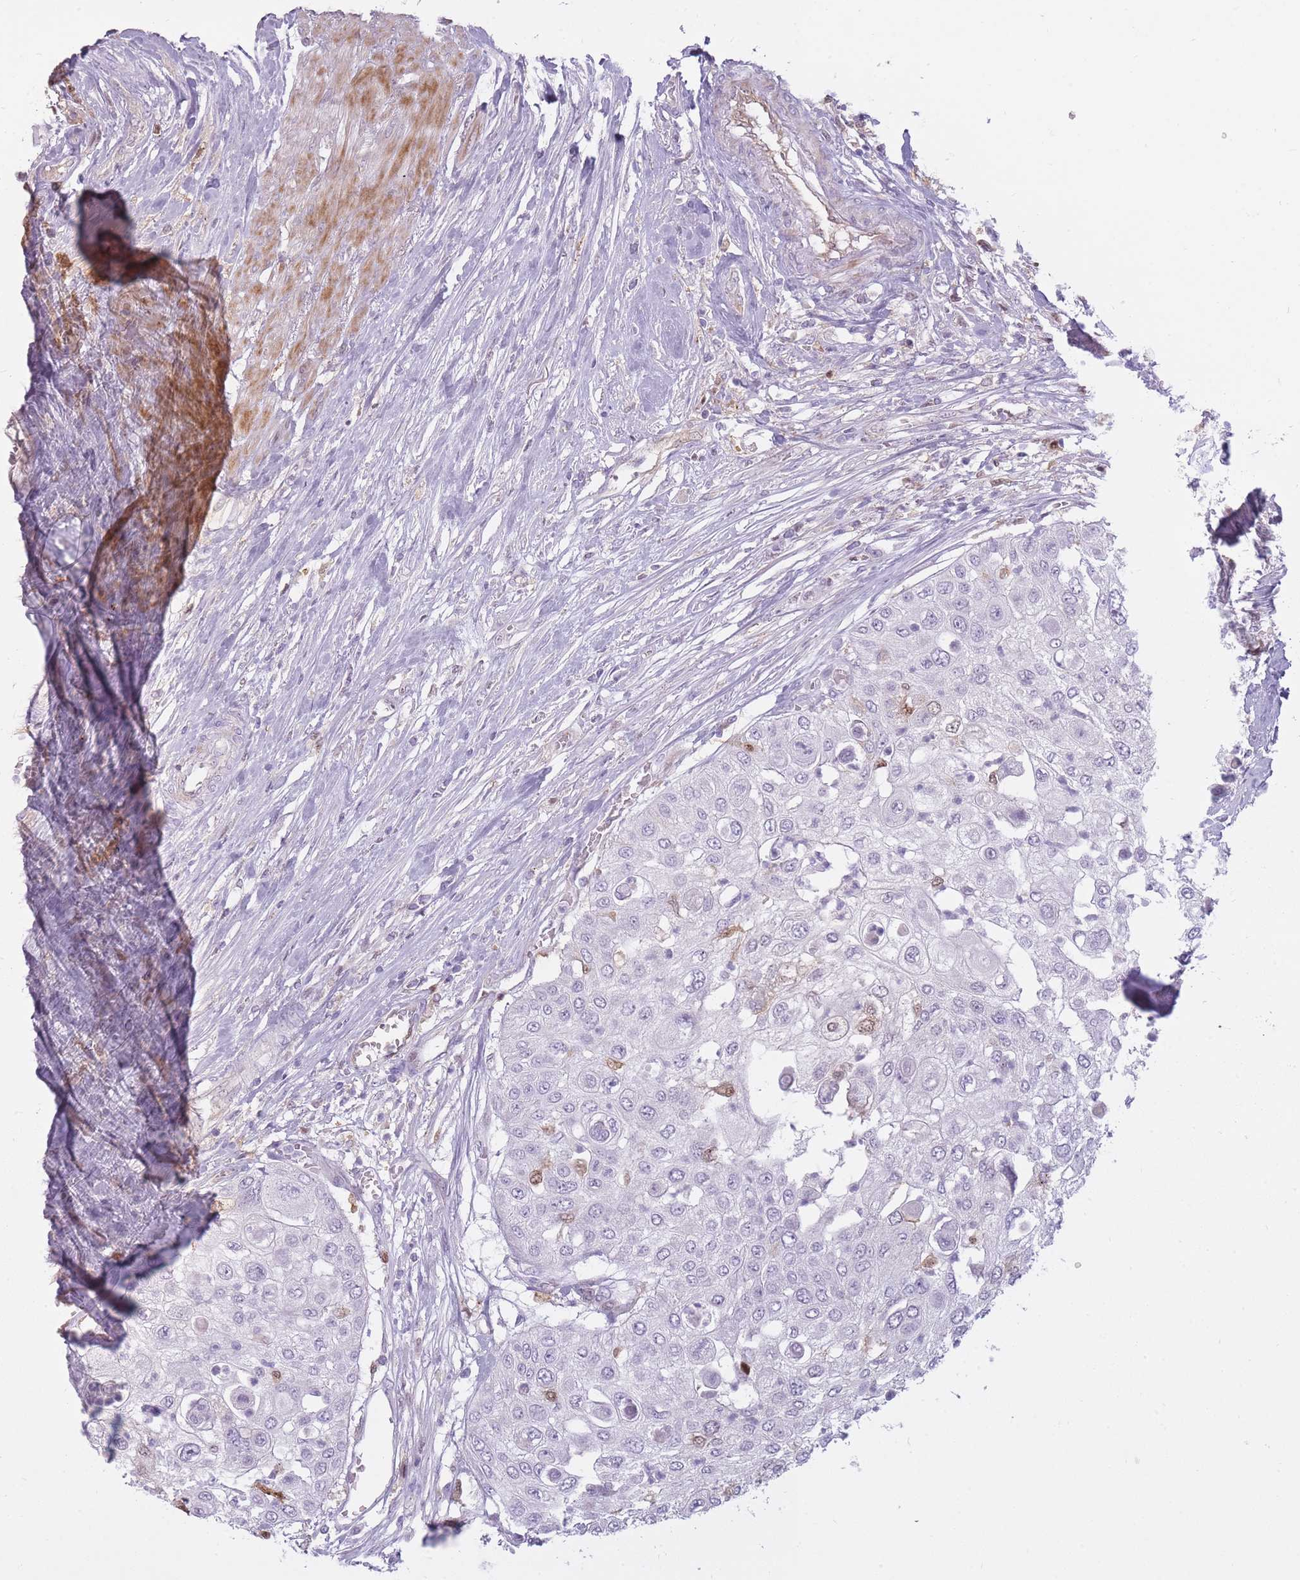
{"staining": {"intensity": "negative", "quantity": "none", "location": "none"}, "tissue": "urothelial cancer", "cell_type": "Tumor cells", "image_type": "cancer", "snomed": [{"axis": "morphology", "description": "Urothelial carcinoma, High grade"}, {"axis": "topography", "description": "Urinary bladder"}], "caption": "High magnification brightfield microscopy of urothelial cancer stained with DAB (3,3'-diaminobenzidine) (brown) and counterstained with hematoxylin (blue): tumor cells show no significant positivity. (Brightfield microscopy of DAB IHC at high magnification).", "gene": "LGALS9", "patient": {"sex": "female", "age": 79}}